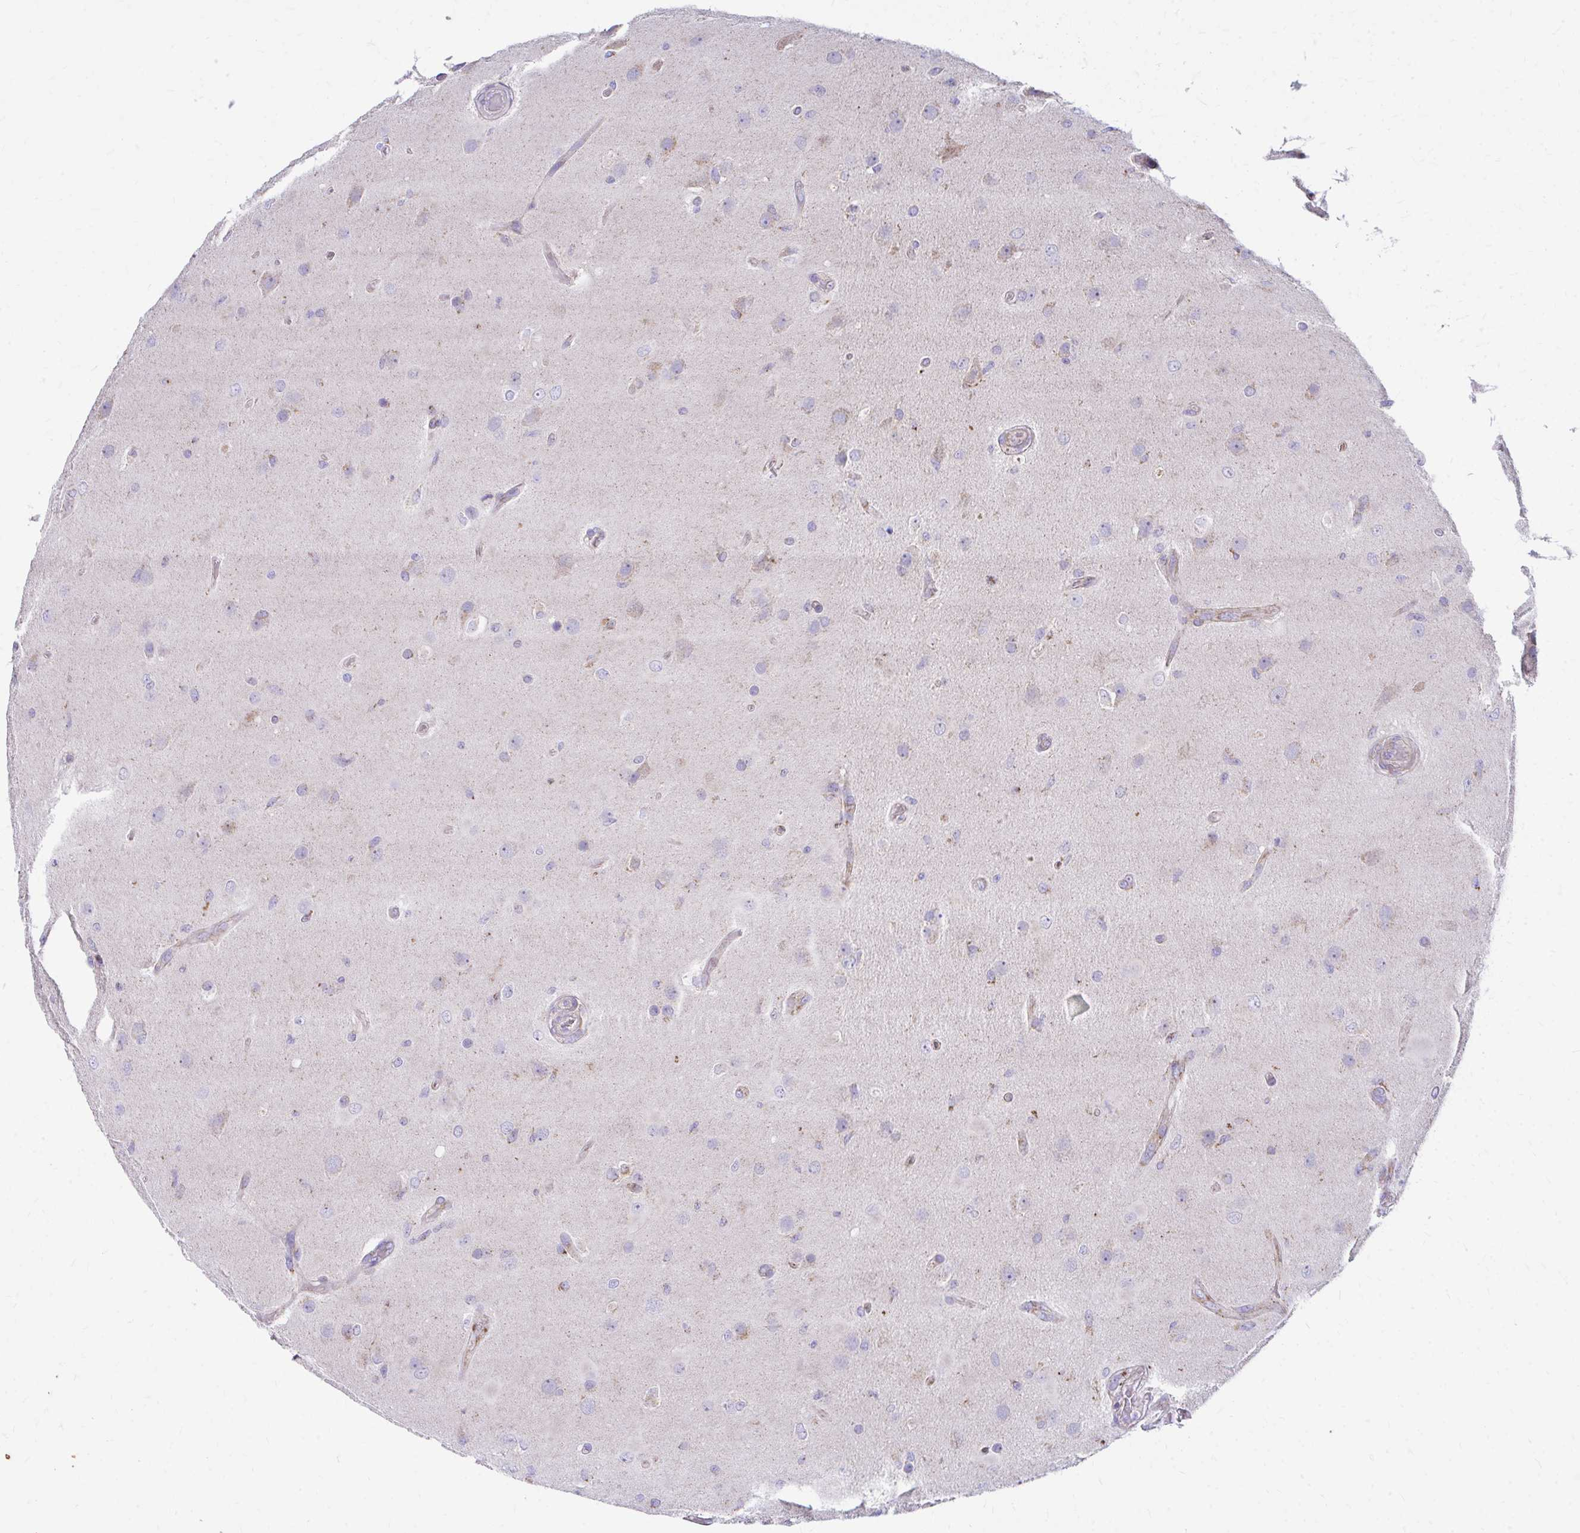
{"staining": {"intensity": "negative", "quantity": "none", "location": "none"}, "tissue": "glioma", "cell_type": "Tumor cells", "image_type": "cancer", "snomed": [{"axis": "morphology", "description": "Glioma, malignant, High grade"}, {"axis": "topography", "description": "Brain"}], "caption": "Photomicrograph shows no significant protein staining in tumor cells of glioma.", "gene": "MRPL19", "patient": {"sex": "male", "age": 53}}